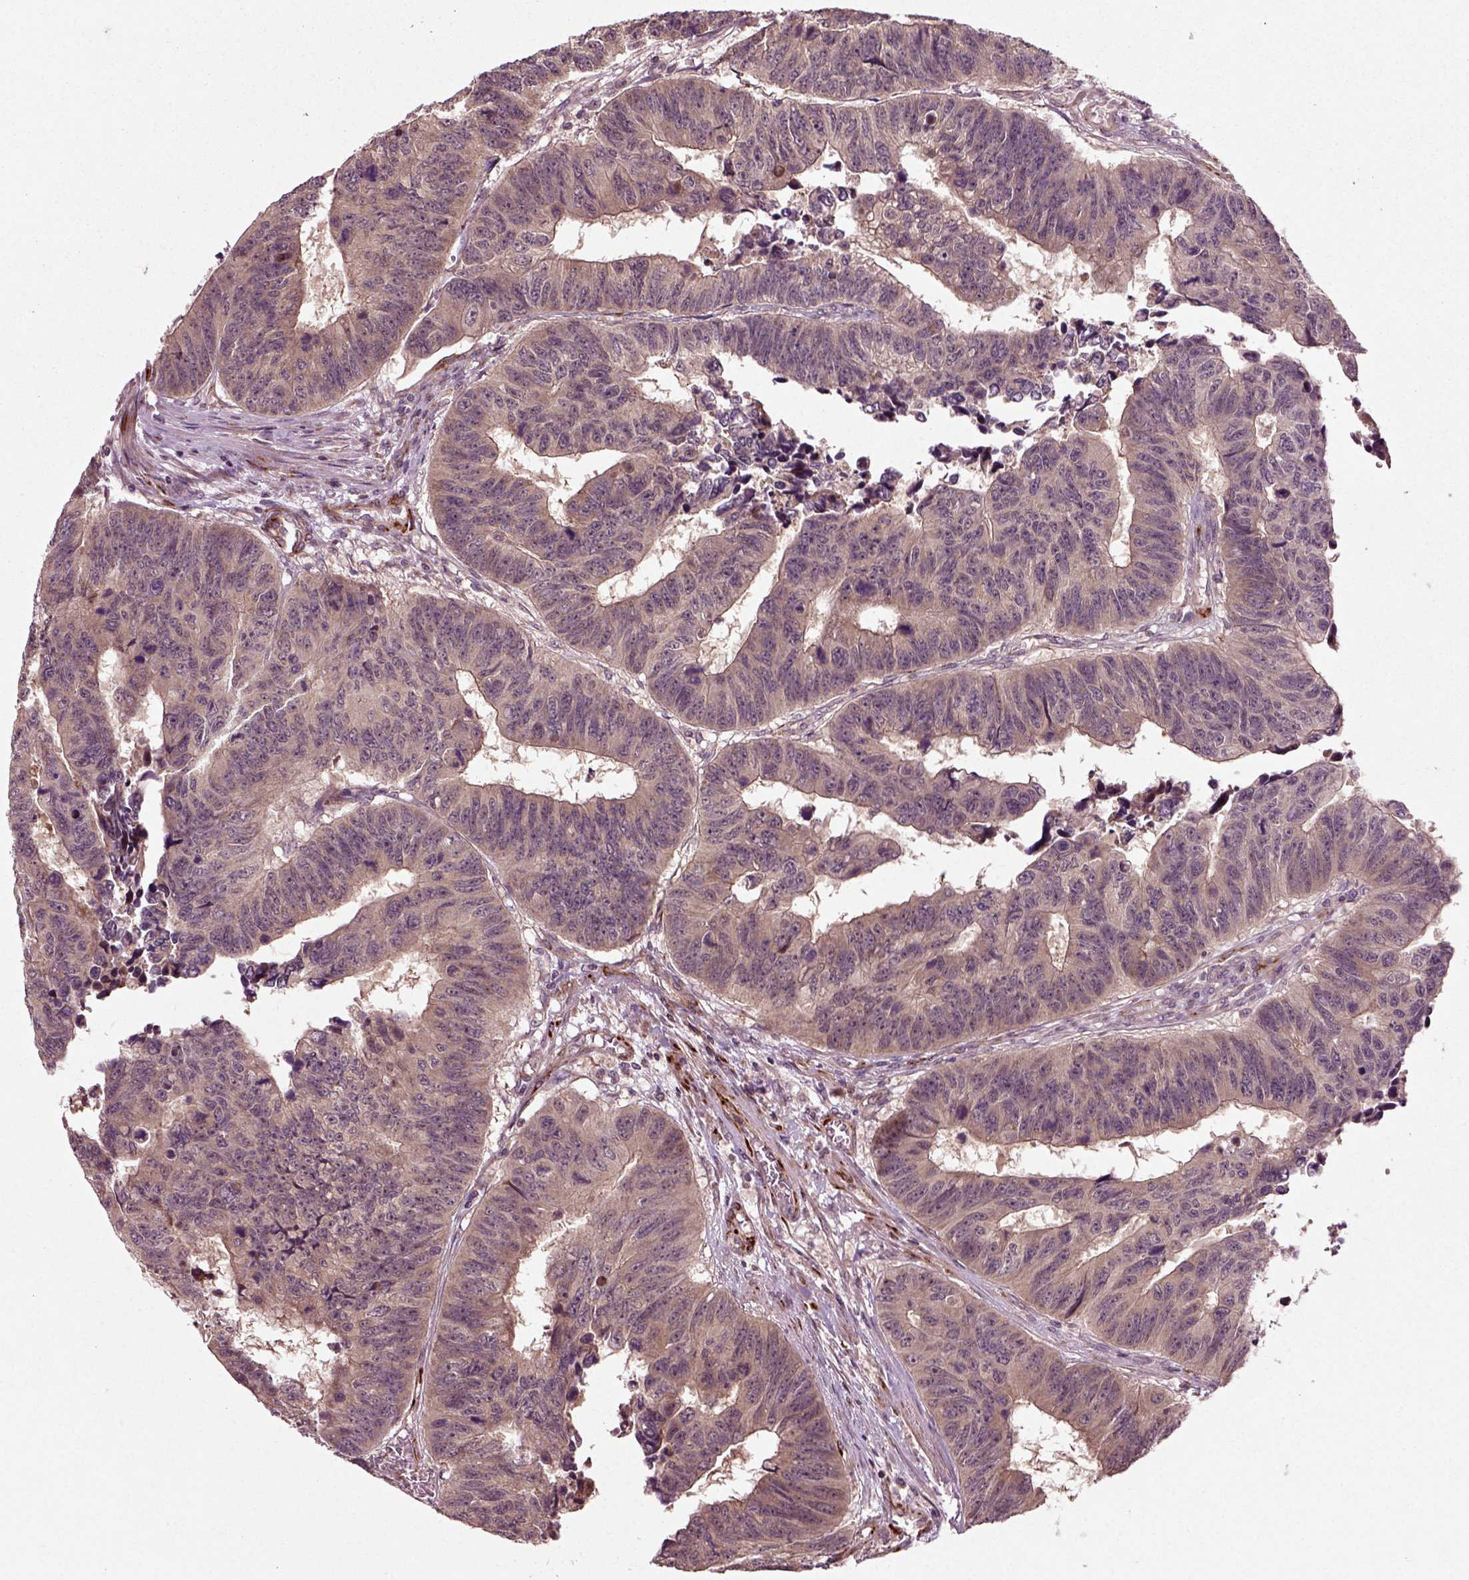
{"staining": {"intensity": "weak", "quantity": "25%-75%", "location": "cytoplasmic/membranous"}, "tissue": "colorectal cancer", "cell_type": "Tumor cells", "image_type": "cancer", "snomed": [{"axis": "morphology", "description": "Adenocarcinoma, NOS"}, {"axis": "topography", "description": "Rectum"}], "caption": "Protein analysis of colorectal cancer (adenocarcinoma) tissue shows weak cytoplasmic/membranous staining in about 25%-75% of tumor cells. Nuclei are stained in blue.", "gene": "PLCD3", "patient": {"sex": "female", "age": 85}}